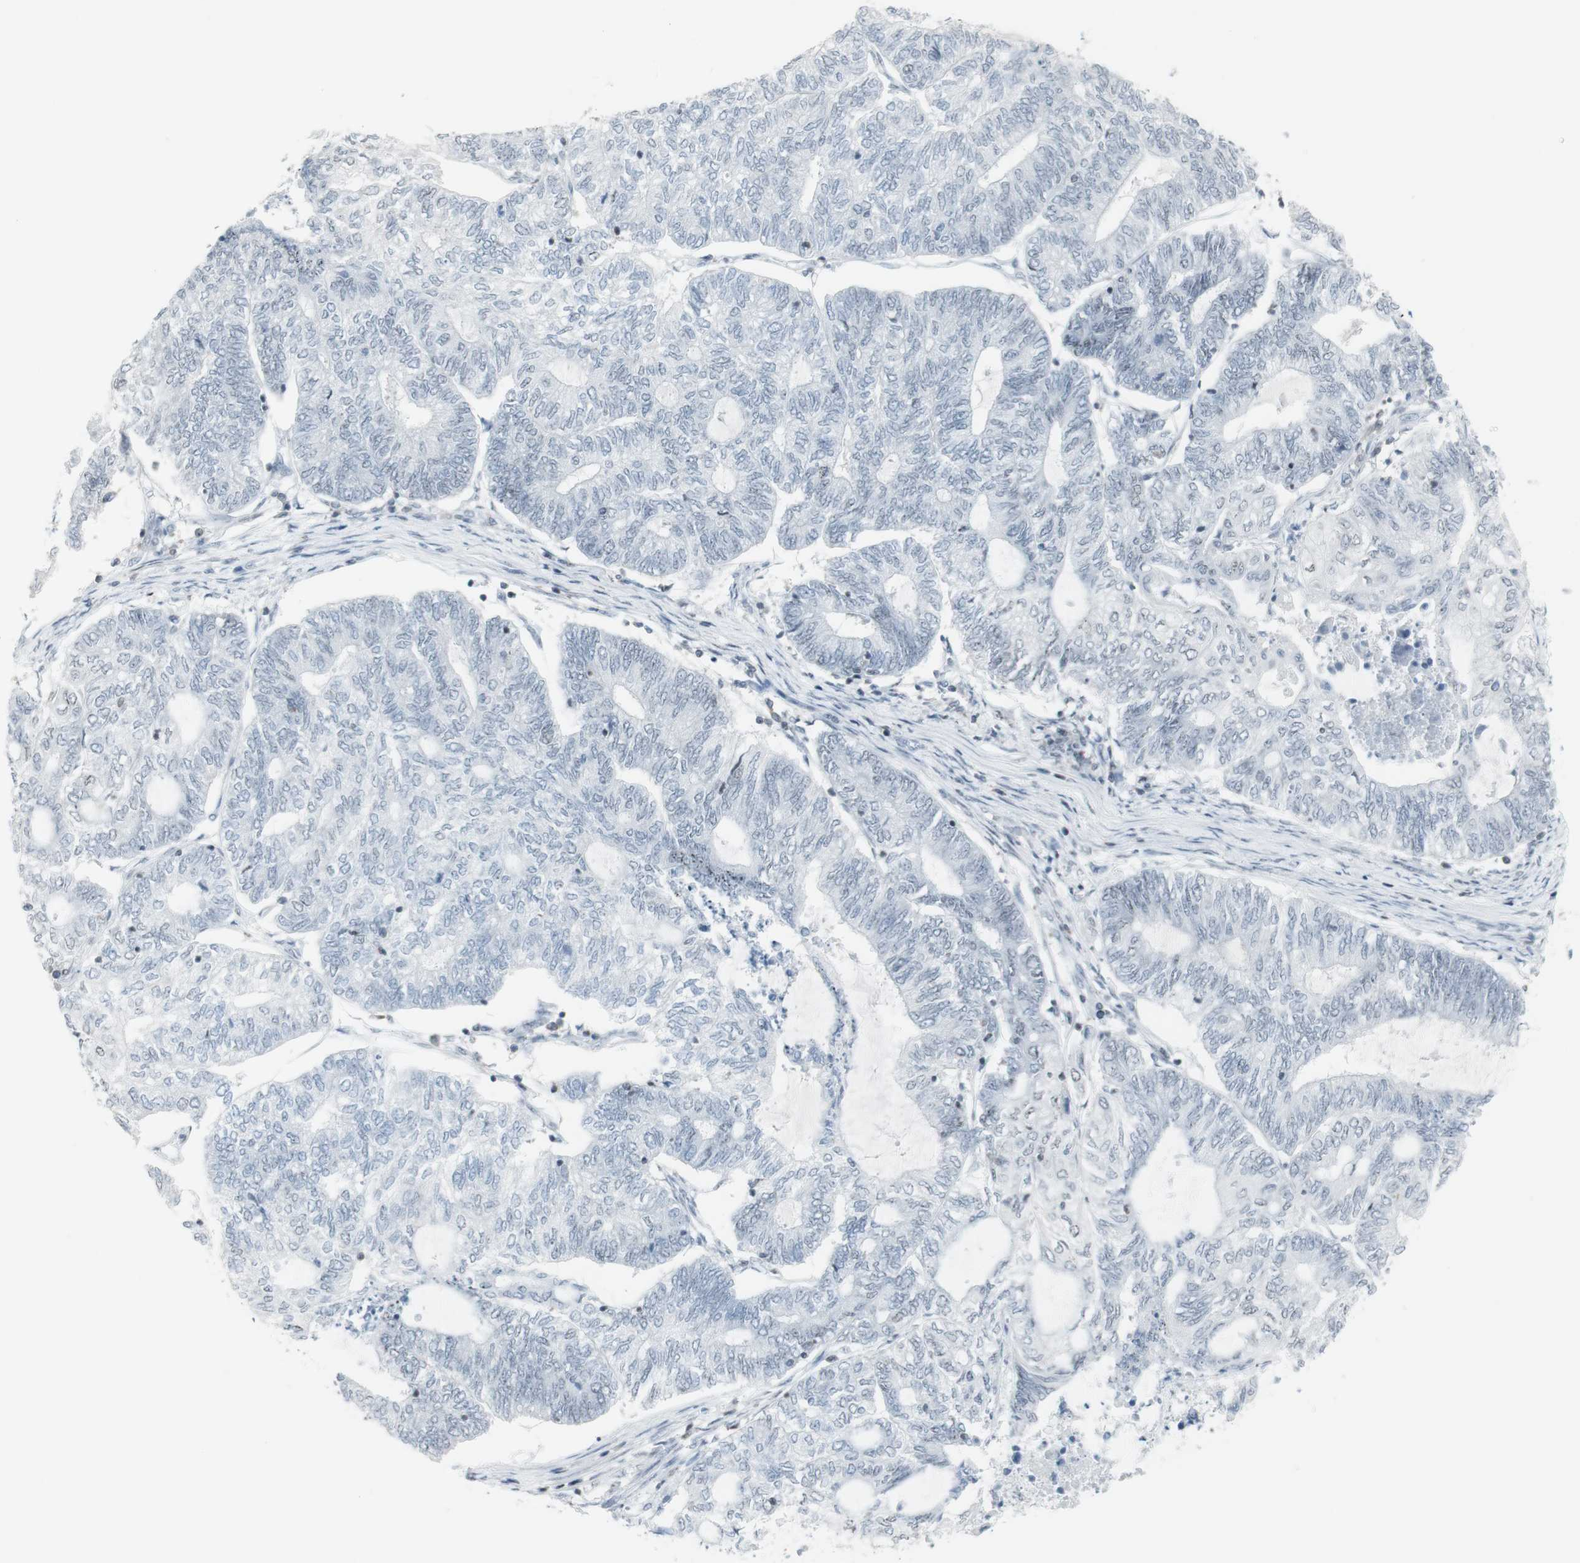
{"staining": {"intensity": "negative", "quantity": "none", "location": "none"}, "tissue": "endometrial cancer", "cell_type": "Tumor cells", "image_type": "cancer", "snomed": [{"axis": "morphology", "description": "Adenocarcinoma, NOS"}, {"axis": "topography", "description": "Uterus"}, {"axis": "topography", "description": "Endometrium"}], "caption": "Protein analysis of endometrial cancer exhibits no significant positivity in tumor cells. Brightfield microscopy of immunohistochemistry stained with DAB (3,3'-diaminobenzidine) (brown) and hematoxylin (blue), captured at high magnification.", "gene": "NRG1", "patient": {"sex": "female", "age": 70}}